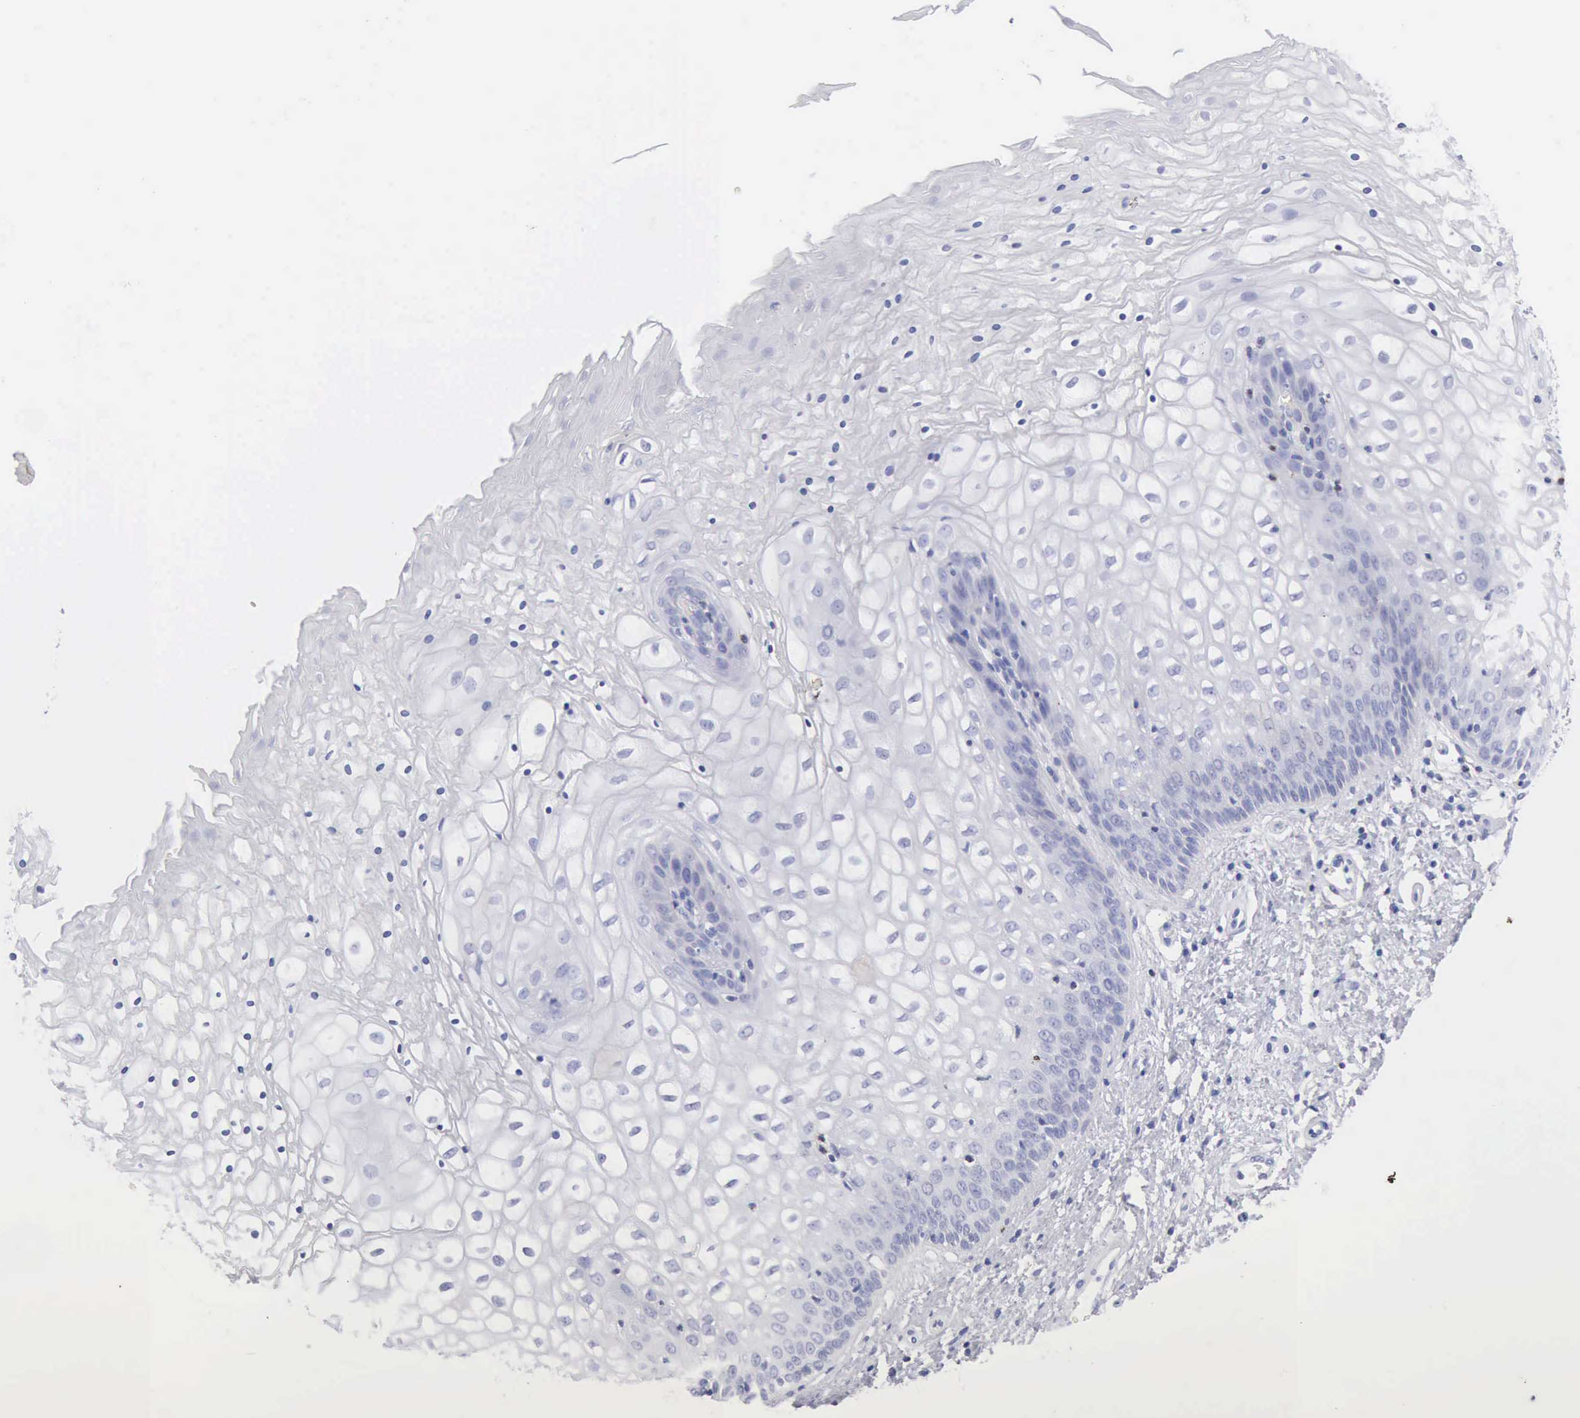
{"staining": {"intensity": "negative", "quantity": "none", "location": "none"}, "tissue": "vagina", "cell_type": "Squamous epithelial cells", "image_type": "normal", "snomed": [{"axis": "morphology", "description": "Normal tissue, NOS"}, {"axis": "topography", "description": "Vagina"}], "caption": "Immunohistochemistry histopathology image of unremarkable vagina stained for a protein (brown), which shows no expression in squamous epithelial cells.", "gene": "GZMB", "patient": {"sex": "female", "age": 34}}